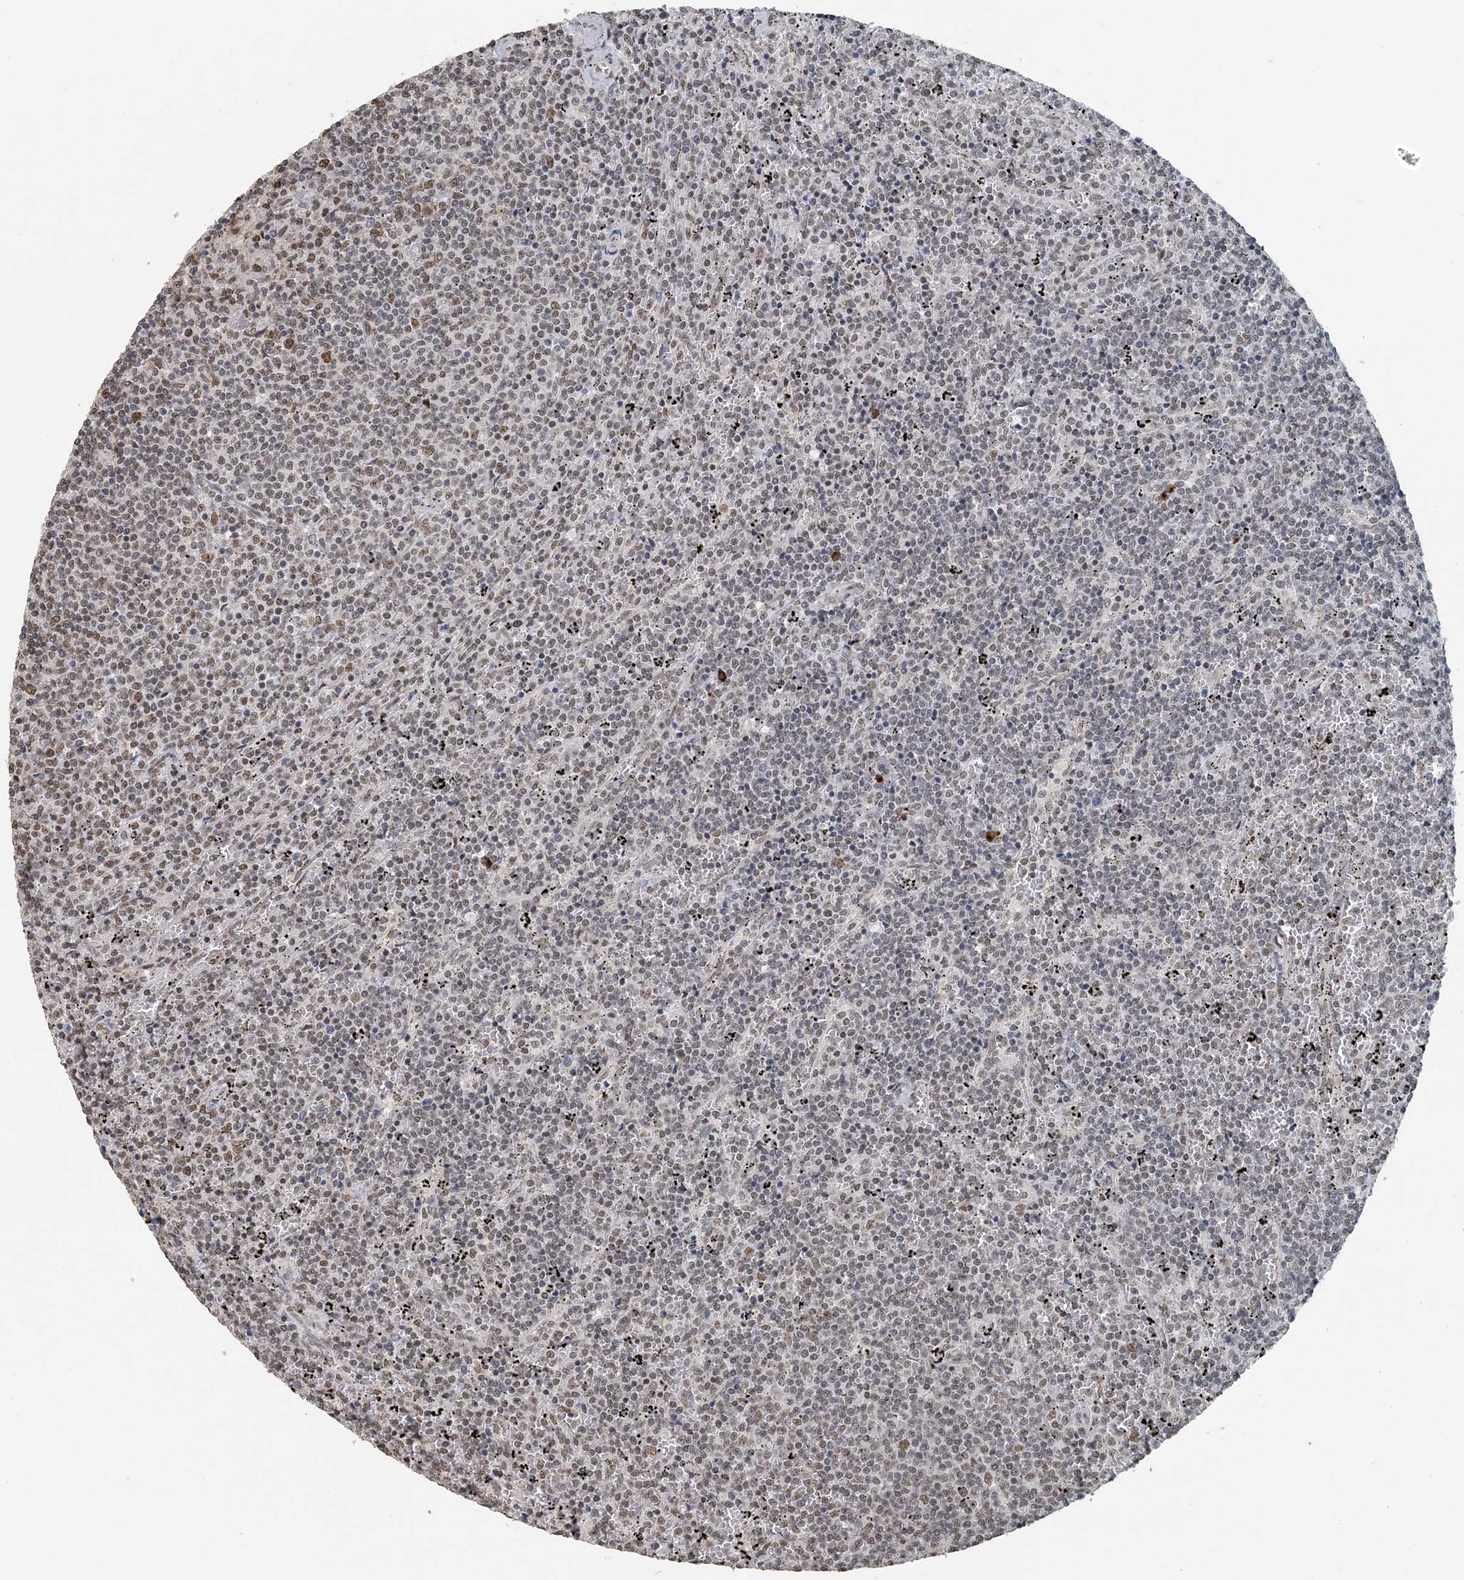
{"staining": {"intensity": "weak", "quantity": "25%-75%", "location": "nuclear"}, "tissue": "lymphoma", "cell_type": "Tumor cells", "image_type": "cancer", "snomed": [{"axis": "morphology", "description": "Malignant lymphoma, non-Hodgkin's type, Low grade"}, {"axis": "topography", "description": "Spleen"}], "caption": "Protein staining by immunohistochemistry (IHC) demonstrates weak nuclear staining in about 25%-75% of tumor cells in low-grade malignant lymphoma, non-Hodgkin's type. (Stains: DAB (3,3'-diaminobenzidine) in brown, nuclei in blue, Microscopy: brightfield microscopy at high magnification).", "gene": "MBD2", "patient": {"sex": "female", "age": 50}}